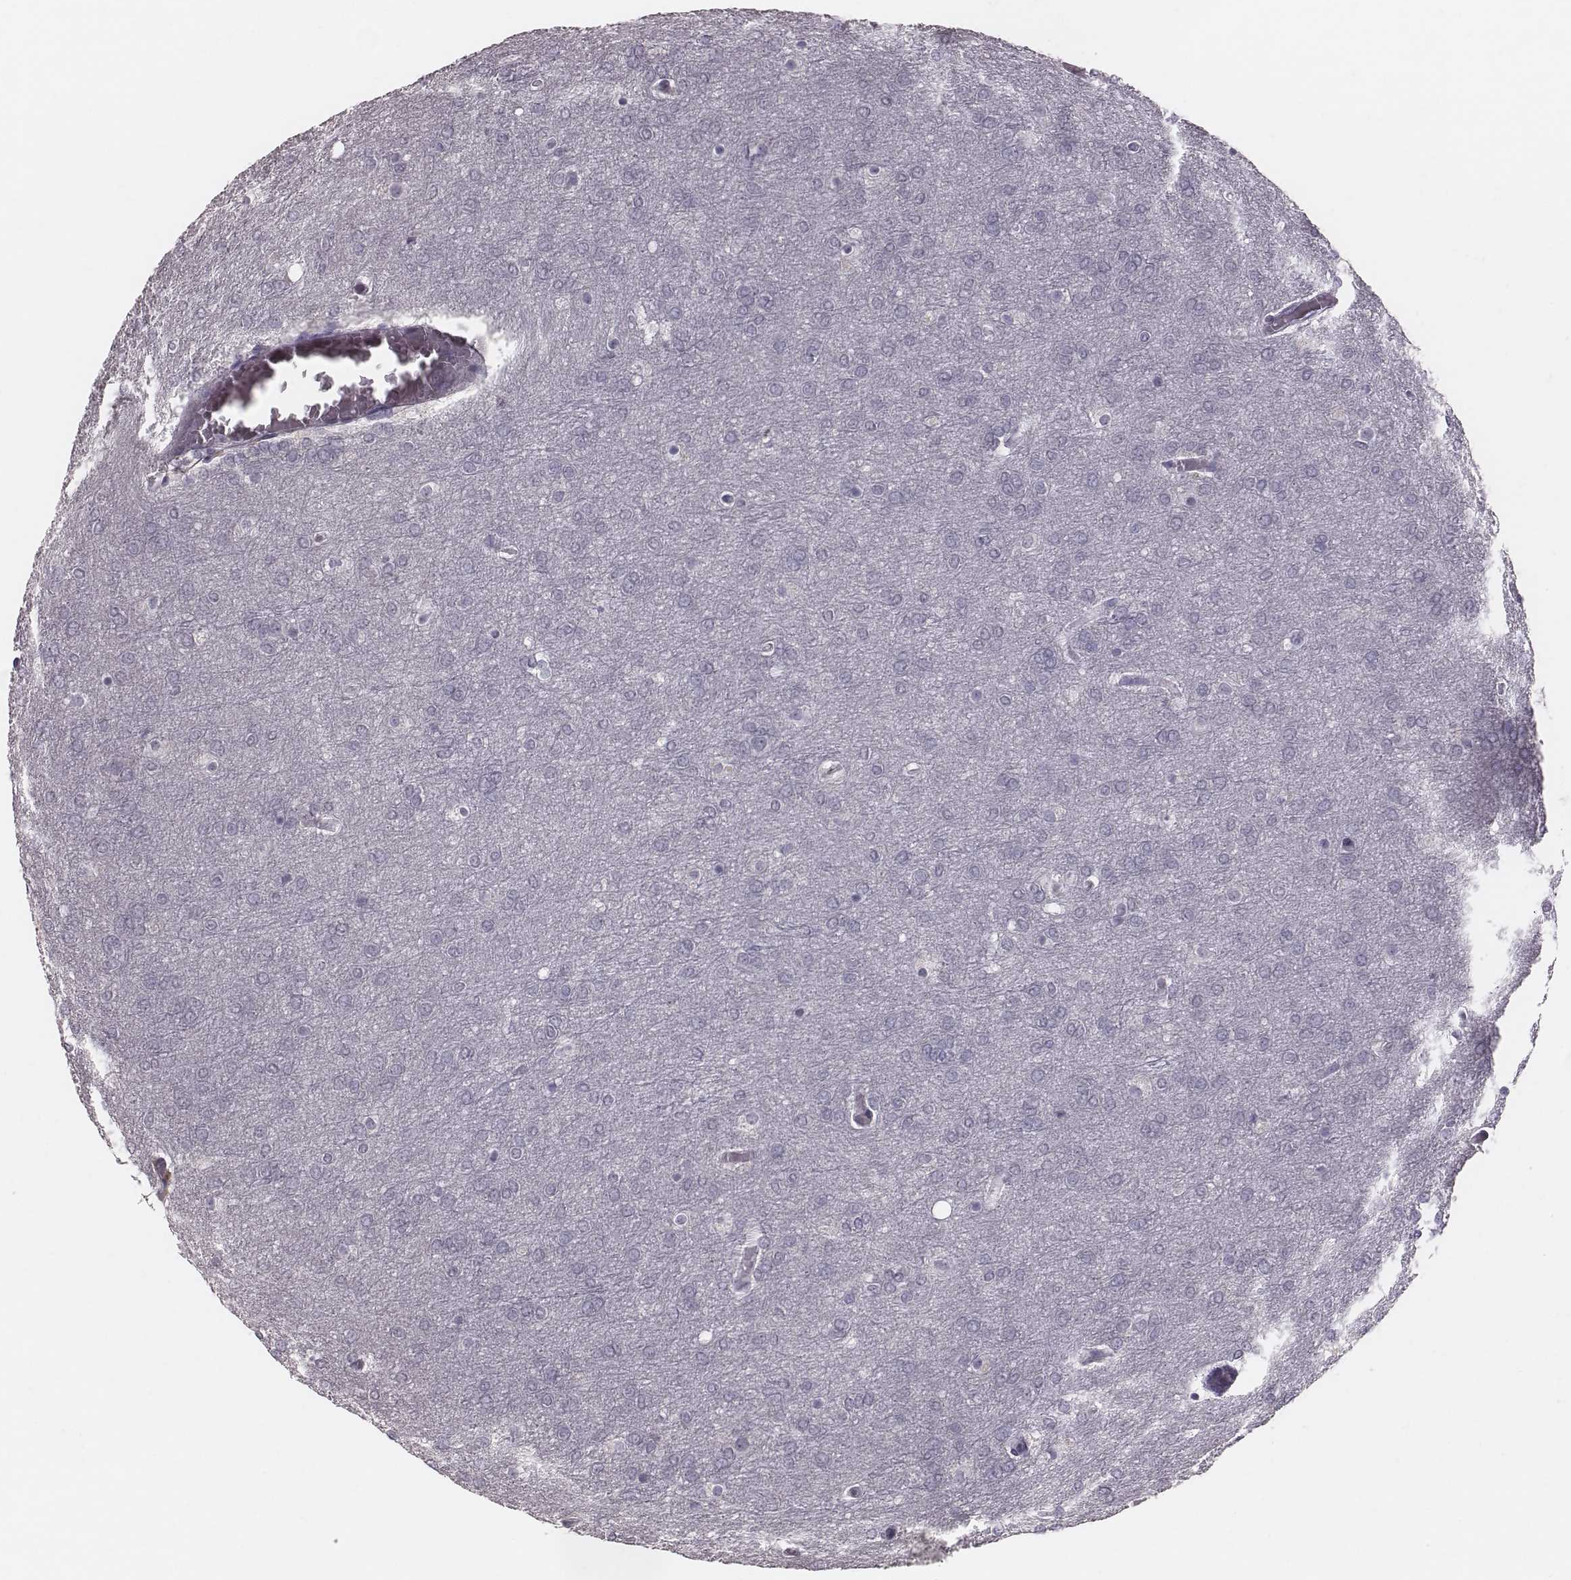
{"staining": {"intensity": "negative", "quantity": "none", "location": "none"}, "tissue": "glioma", "cell_type": "Tumor cells", "image_type": "cancer", "snomed": [{"axis": "morphology", "description": "Glioma, malignant, High grade"}, {"axis": "topography", "description": "Brain"}], "caption": "The image demonstrates no significant positivity in tumor cells of glioma. (DAB immunohistochemistry visualized using brightfield microscopy, high magnification).", "gene": "CFTR", "patient": {"sex": "female", "age": 61}}